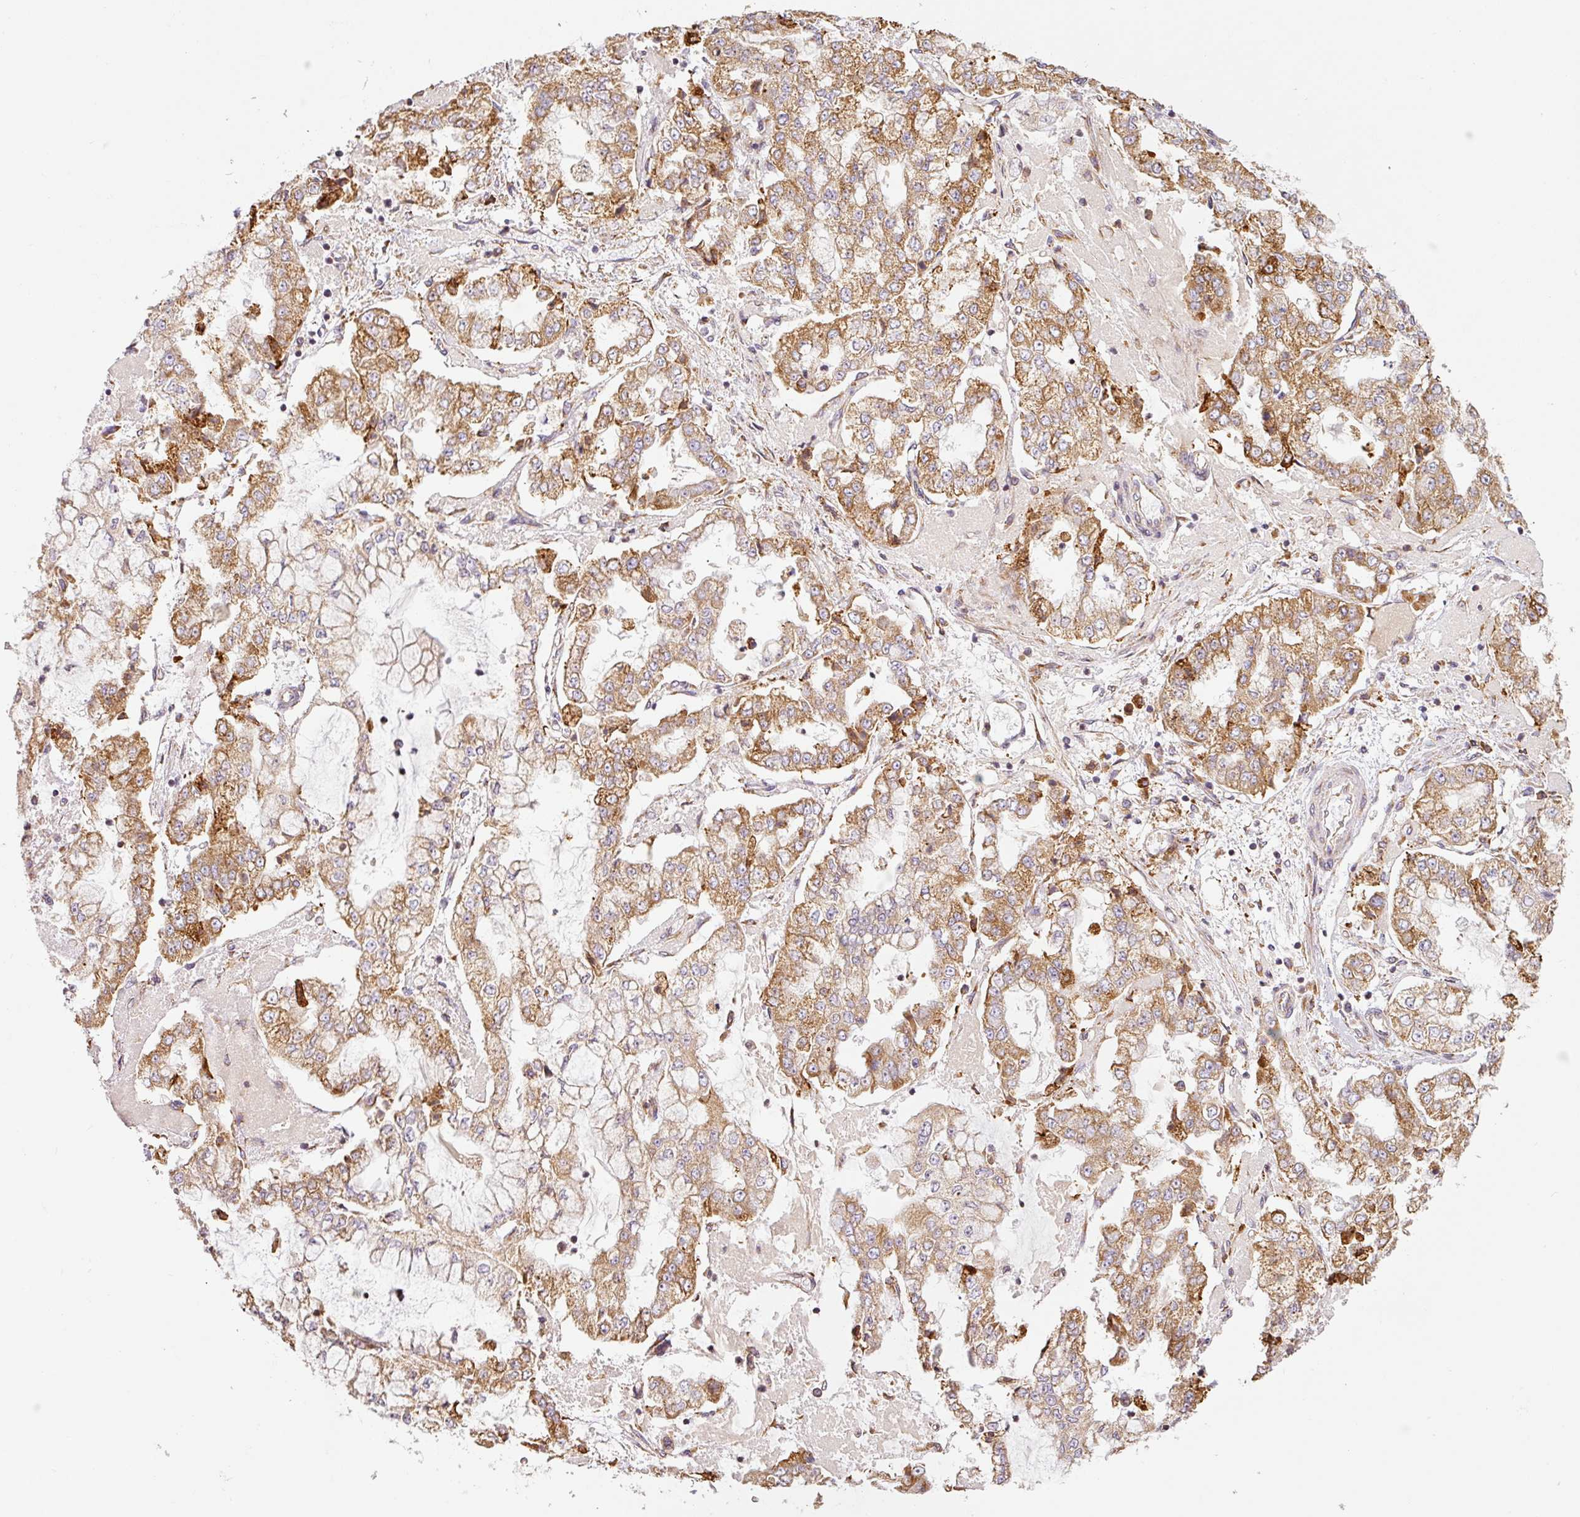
{"staining": {"intensity": "moderate", "quantity": ">75%", "location": "cytoplasmic/membranous"}, "tissue": "stomach cancer", "cell_type": "Tumor cells", "image_type": "cancer", "snomed": [{"axis": "morphology", "description": "Adenocarcinoma, NOS"}, {"axis": "topography", "description": "Stomach"}], "caption": "Immunohistochemistry staining of stomach cancer (adenocarcinoma), which exhibits medium levels of moderate cytoplasmic/membranous expression in about >75% of tumor cells indicating moderate cytoplasmic/membranous protein expression. The staining was performed using DAB (3,3'-diaminobenzidine) (brown) for protein detection and nuclei were counterstained in hematoxylin (blue).", "gene": "MORN4", "patient": {"sex": "male", "age": 76}}